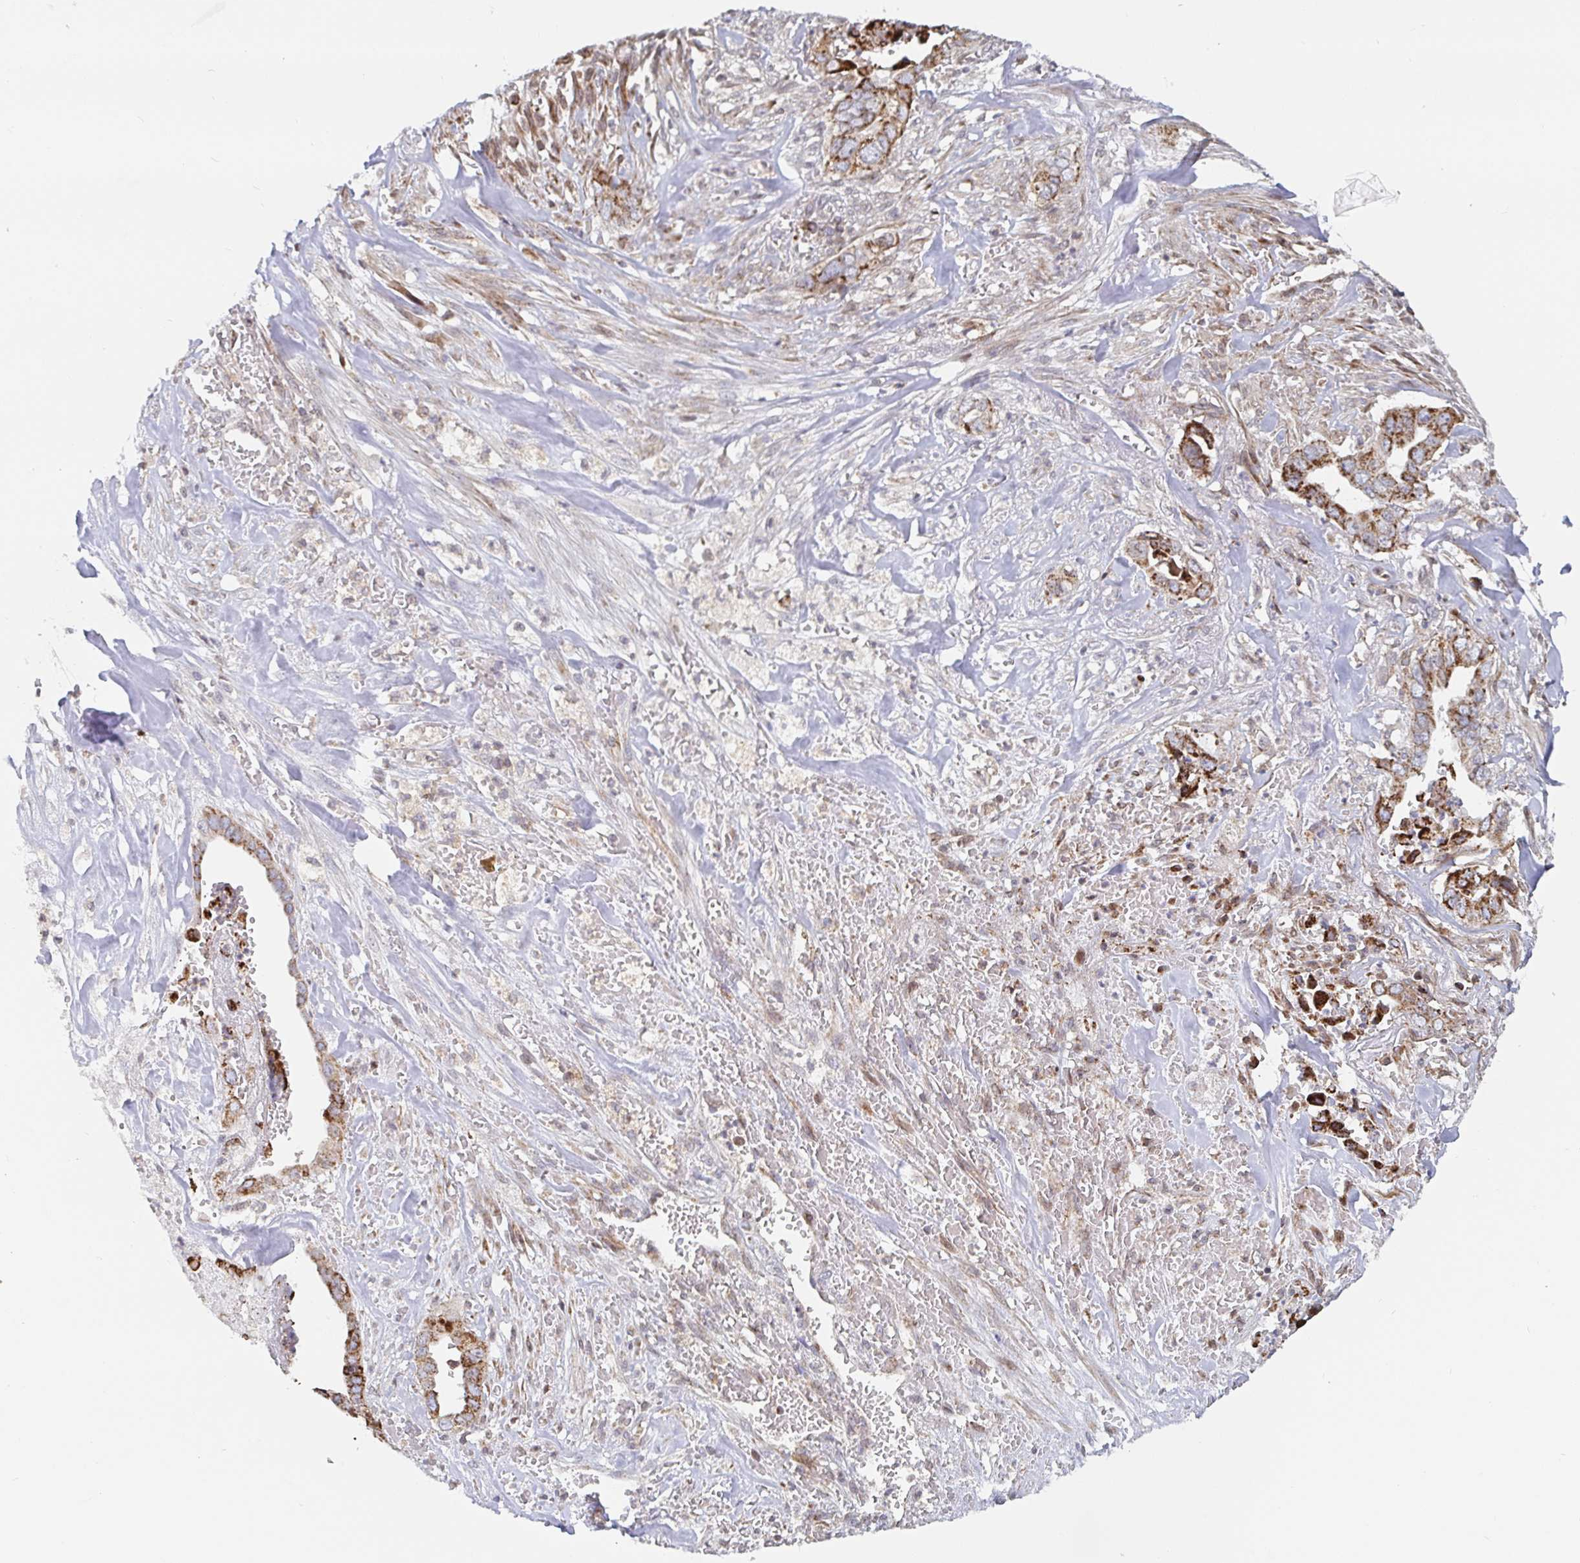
{"staining": {"intensity": "moderate", "quantity": ">75%", "location": "cytoplasmic/membranous"}, "tissue": "liver cancer", "cell_type": "Tumor cells", "image_type": "cancer", "snomed": [{"axis": "morphology", "description": "Cholangiocarcinoma"}, {"axis": "topography", "description": "Liver"}], "caption": "The photomicrograph shows staining of liver cancer (cholangiocarcinoma), revealing moderate cytoplasmic/membranous protein positivity (brown color) within tumor cells. The staining was performed using DAB (3,3'-diaminobenzidine), with brown indicating positive protein expression. Nuclei are stained blue with hematoxylin.", "gene": "STARD8", "patient": {"sex": "female", "age": 79}}